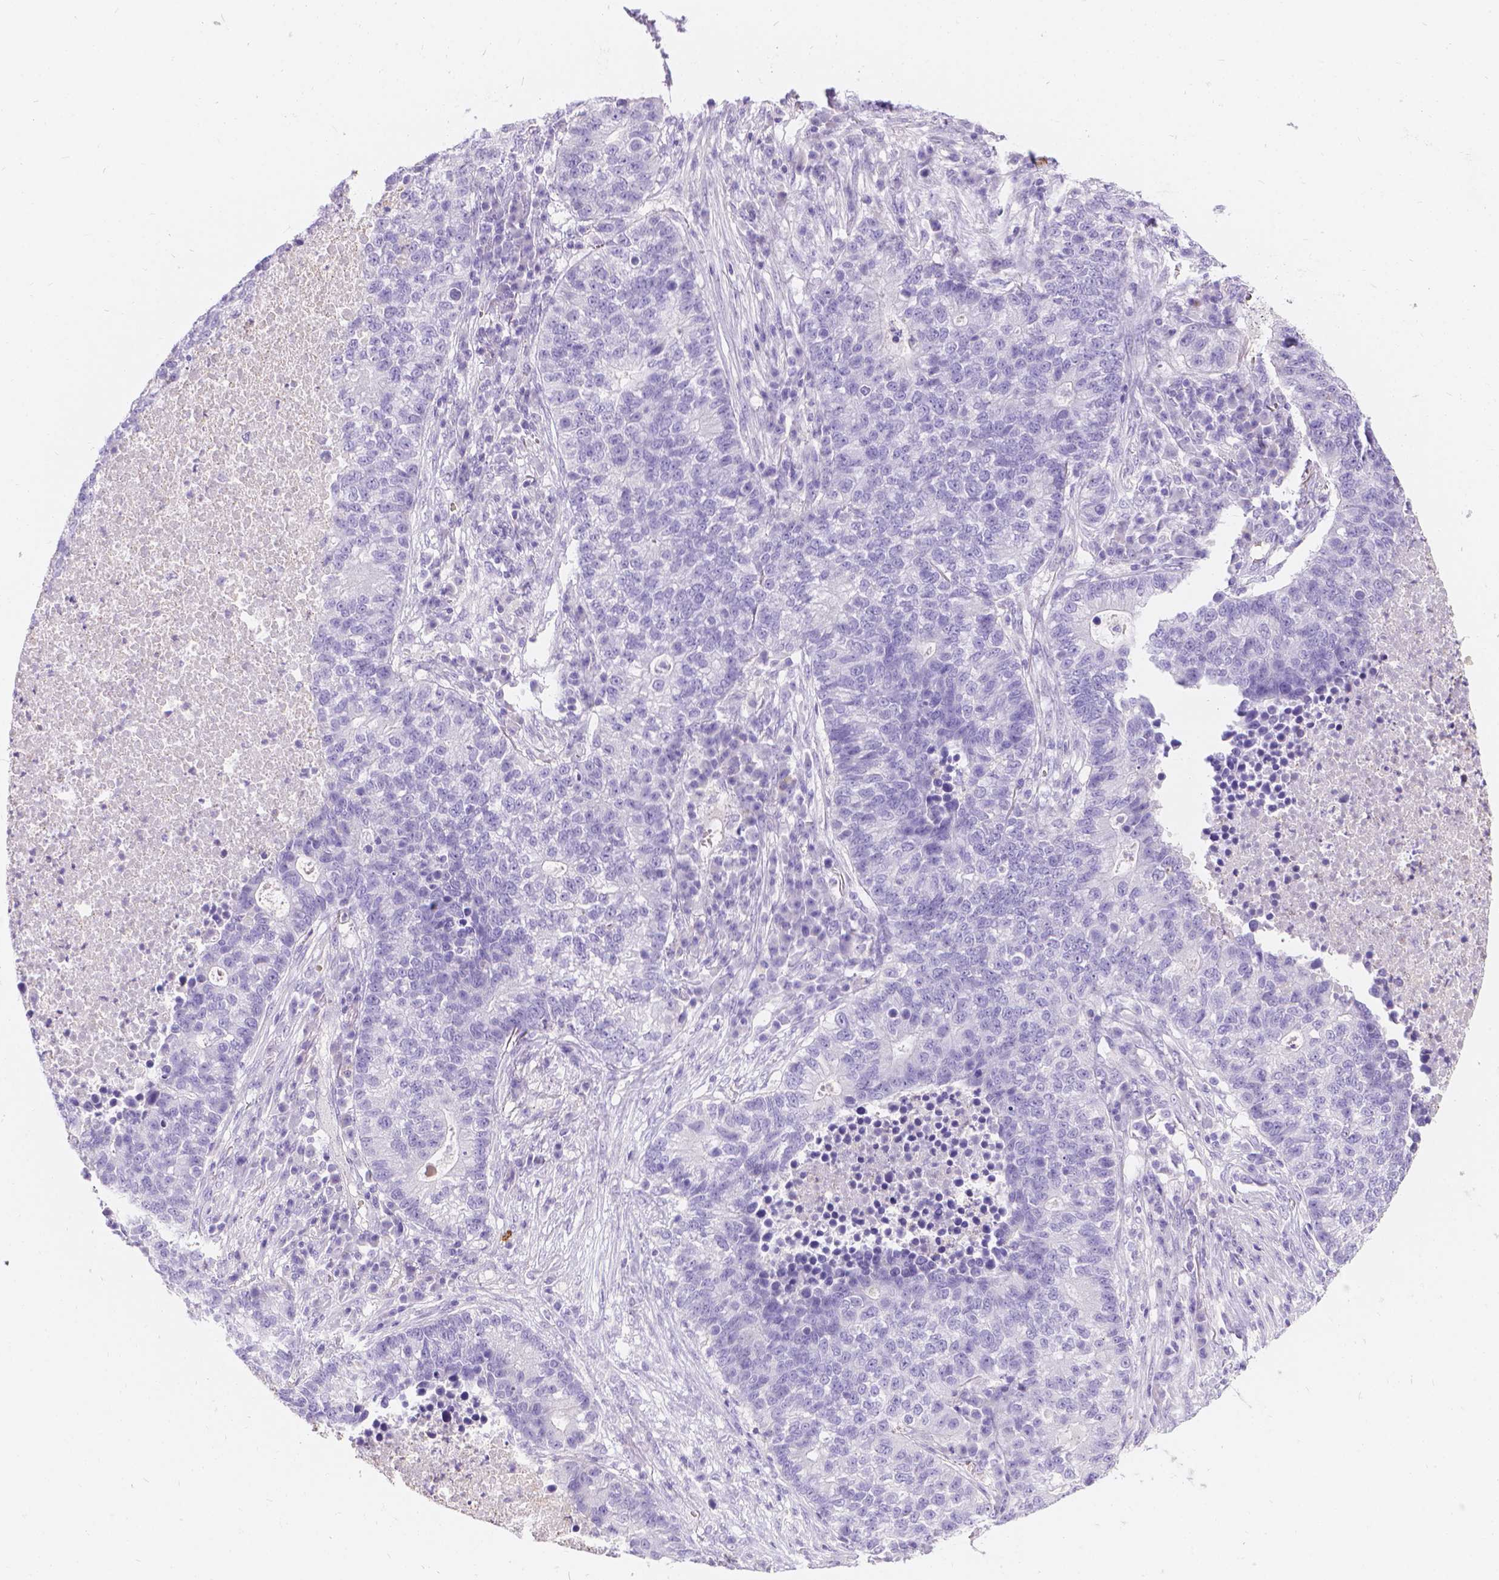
{"staining": {"intensity": "negative", "quantity": "none", "location": "none"}, "tissue": "lung cancer", "cell_type": "Tumor cells", "image_type": "cancer", "snomed": [{"axis": "morphology", "description": "Adenocarcinoma, NOS"}, {"axis": "topography", "description": "Lung"}], "caption": "This is an immunohistochemistry (IHC) micrograph of human lung cancer (adenocarcinoma). There is no staining in tumor cells.", "gene": "GNRHR", "patient": {"sex": "male", "age": 57}}